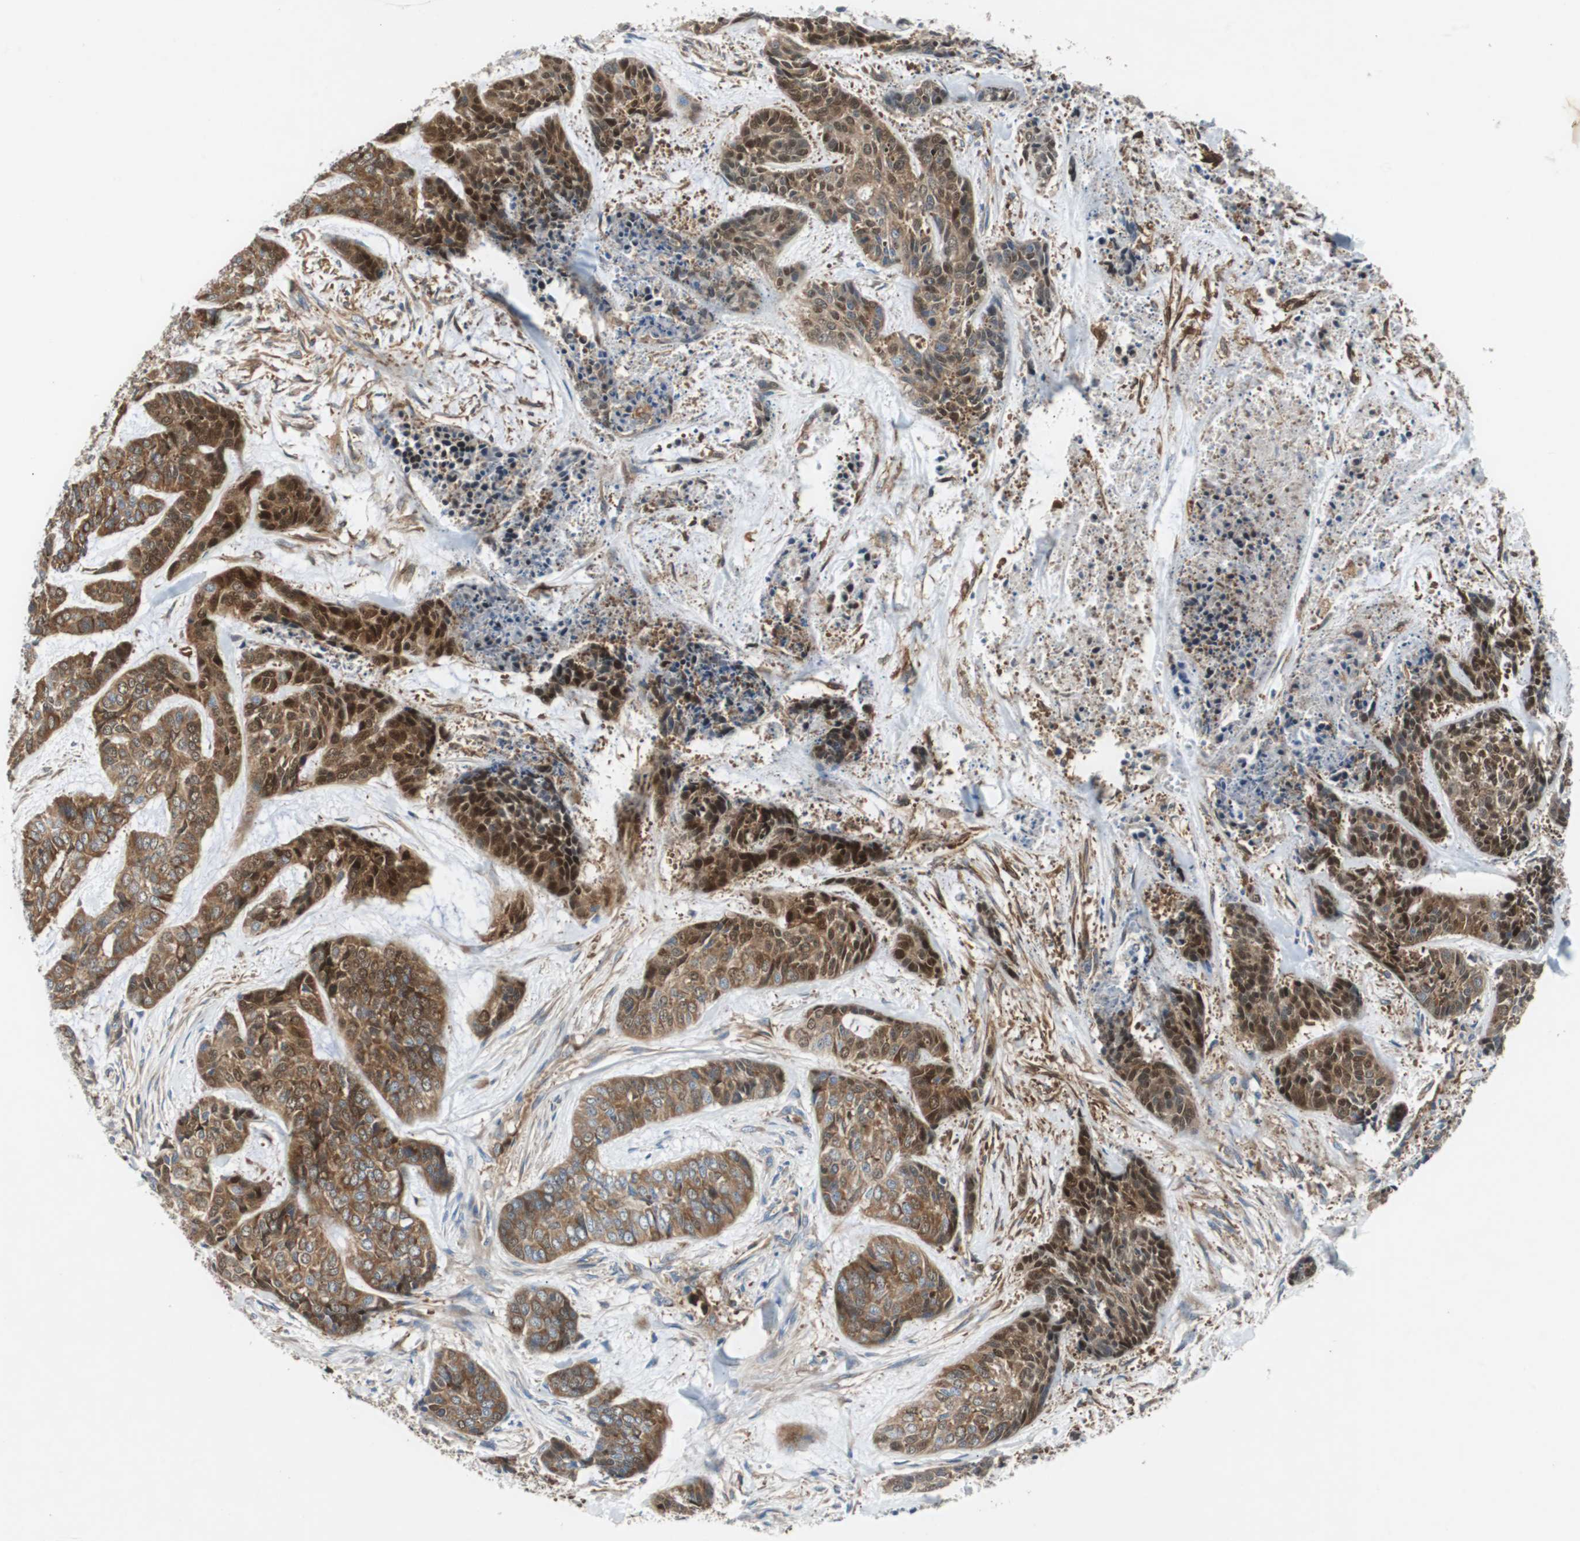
{"staining": {"intensity": "strong", "quantity": ">75%", "location": "cytoplasmic/membranous"}, "tissue": "skin cancer", "cell_type": "Tumor cells", "image_type": "cancer", "snomed": [{"axis": "morphology", "description": "Basal cell carcinoma"}, {"axis": "topography", "description": "Skin"}], "caption": "Tumor cells show high levels of strong cytoplasmic/membranous positivity in approximately >75% of cells in human skin cancer.", "gene": "GYS1", "patient": {"sex": "female", "age": 64}}